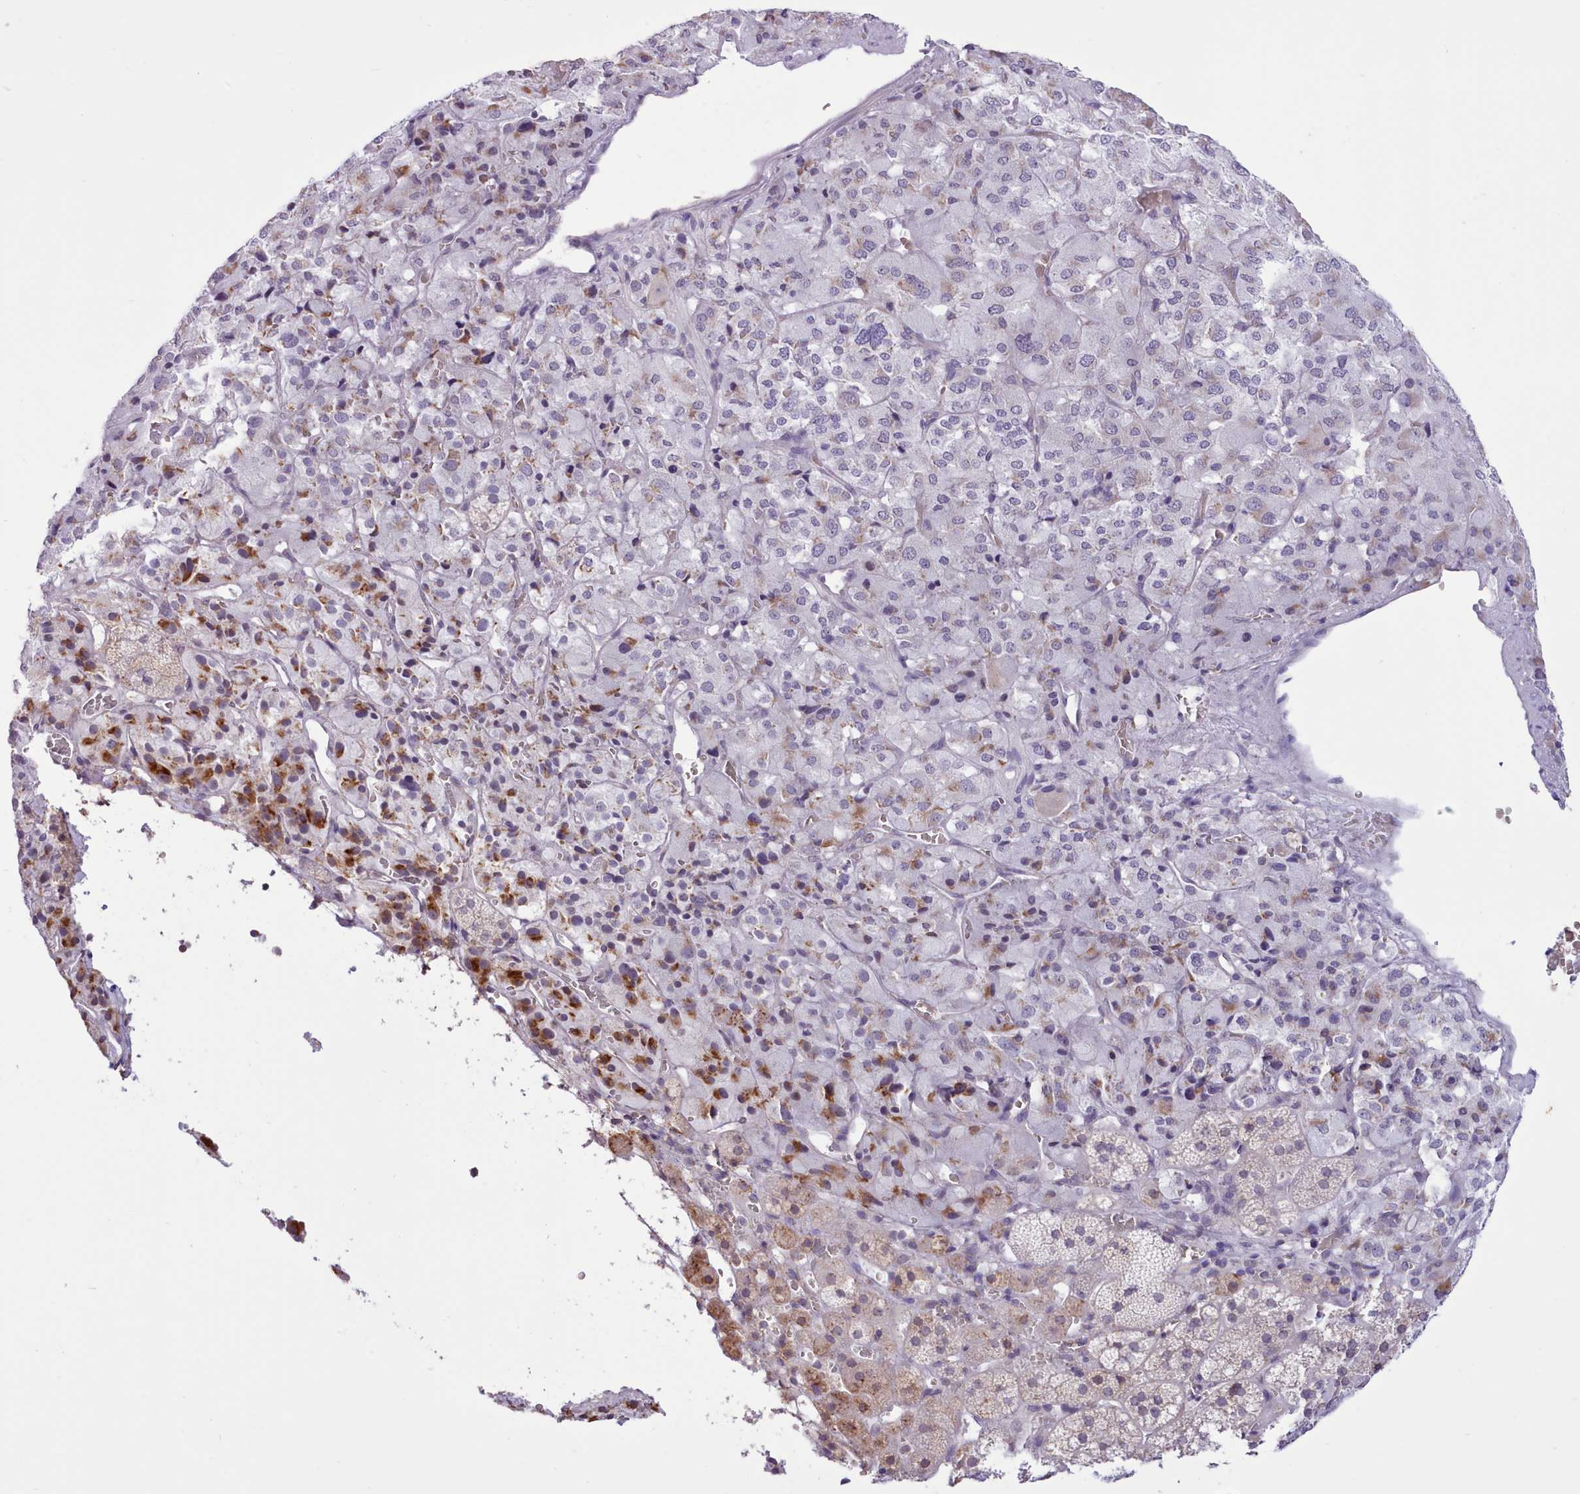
{"staining": {"intensity": "weak", "quantity": "25%-75%", "location": "cytoplasmic/membranous"}, "tissue": "adrenal gland", "cell_type": "Glandular cells", "image_type": "normal", "snomed": [{"axis": "morphology", "description": "Normal tissue, NOS"}, {"axis": "topography", "description": "Adrenal gland"}], "caption": "Adrenal gland stained with a brown dye demonstrates weak cytoplasmic/membranous positive staining in about 25%-75% of glandular cells.", "gene": "SEC61B", "patient": {"sex": "female", "age": 44}}